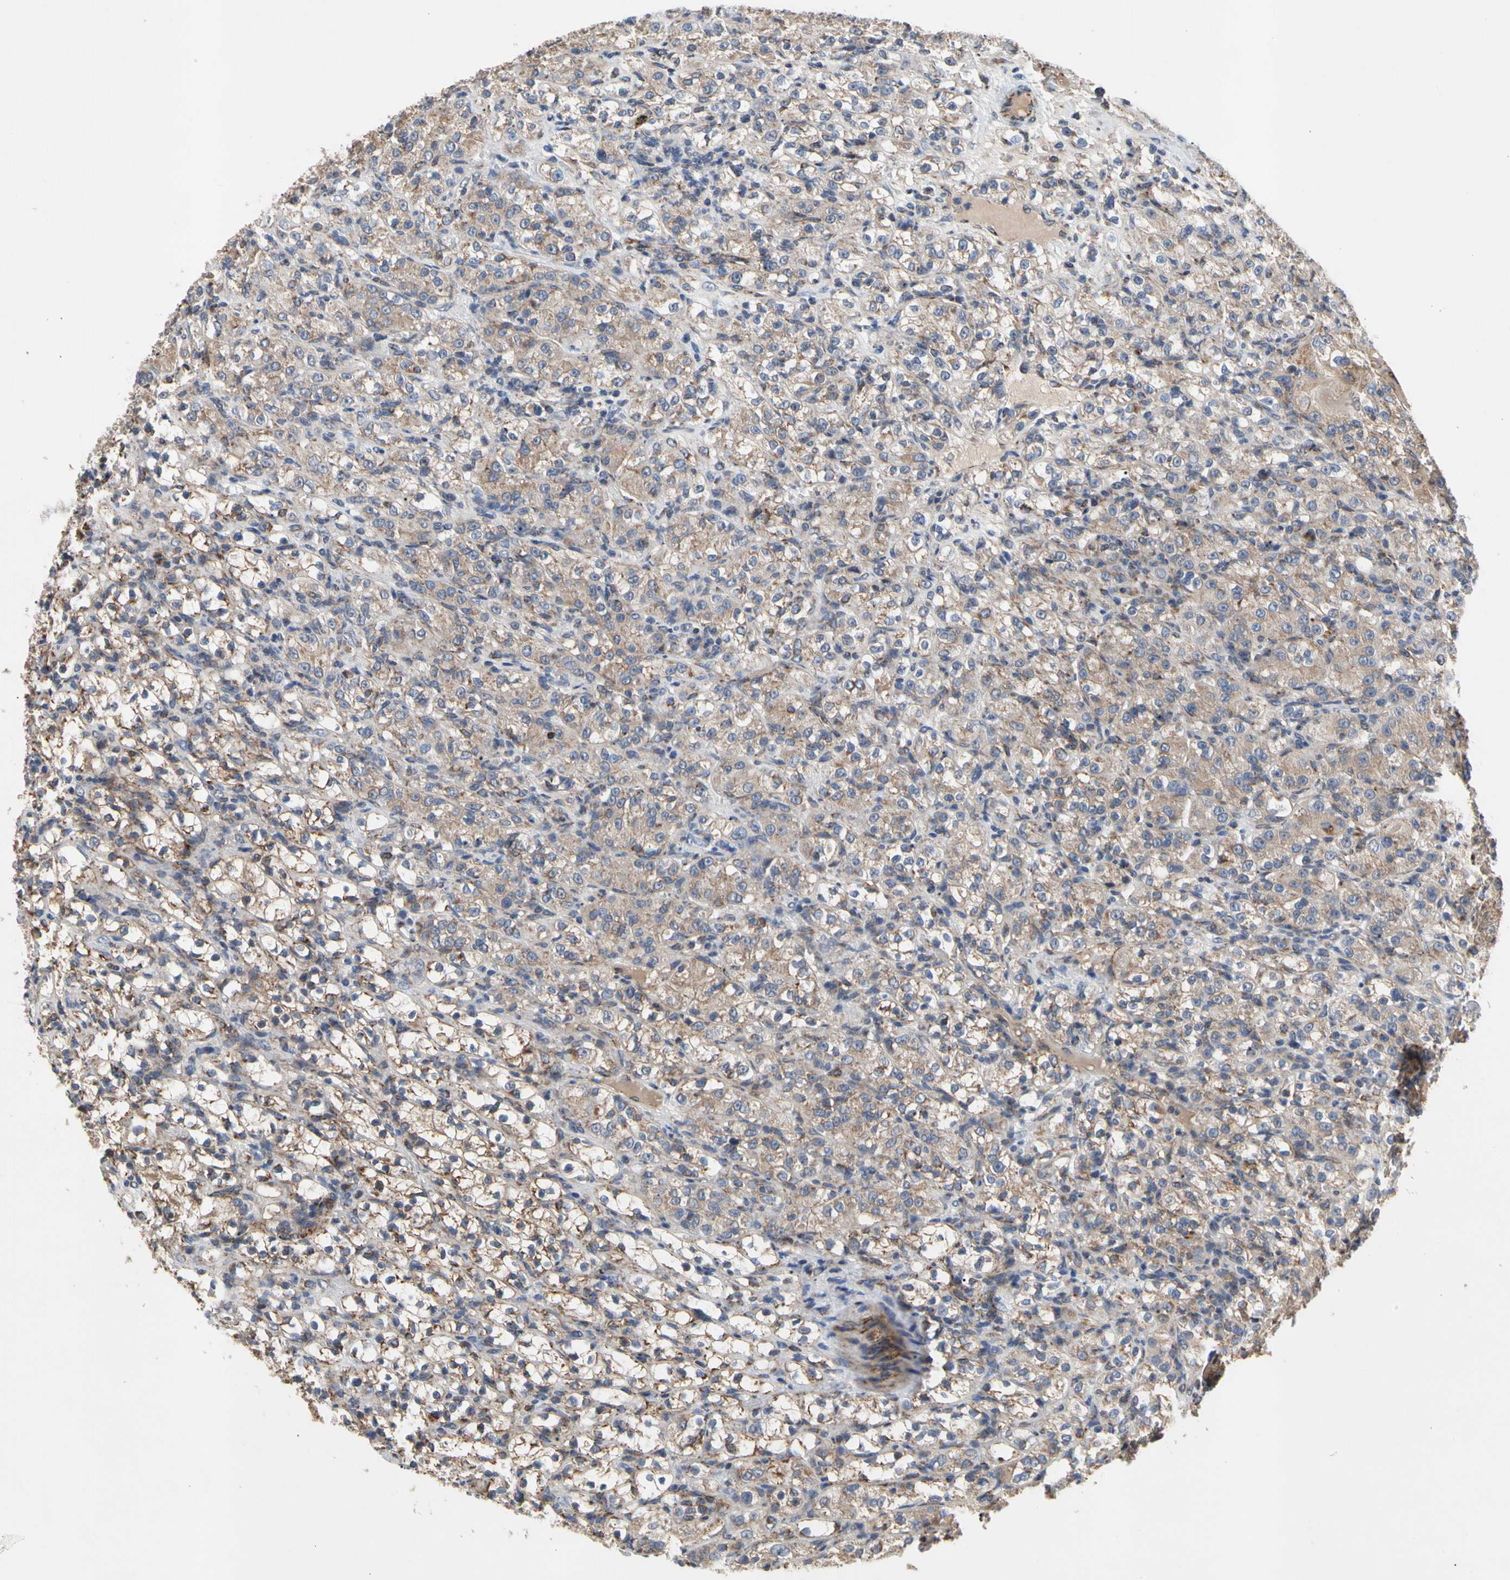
{"staining": {"intensity": "moderate", "quantity": ">75%", "location": "cytoplasmic/membranous"}, "tissue": "renal cancer", "cell_type": "Tumor cells", "image_type": "cancer", "snomed": [{"axis": "morphology", "description": "Normal tissue, NOS"}, {"axis": "morphology", "description": "Adenocarcinoma, NOS"}, {"axis": "topography", "description": "Kidney"}], "caption": "Tumor cells display medium levels of moderate cytoplasmic/membranous expression in about >75% of cells in human renal cancer (adenocarcinoma).", "gene": "GPD2", "patient": {"sex": "male", "age": 61}}